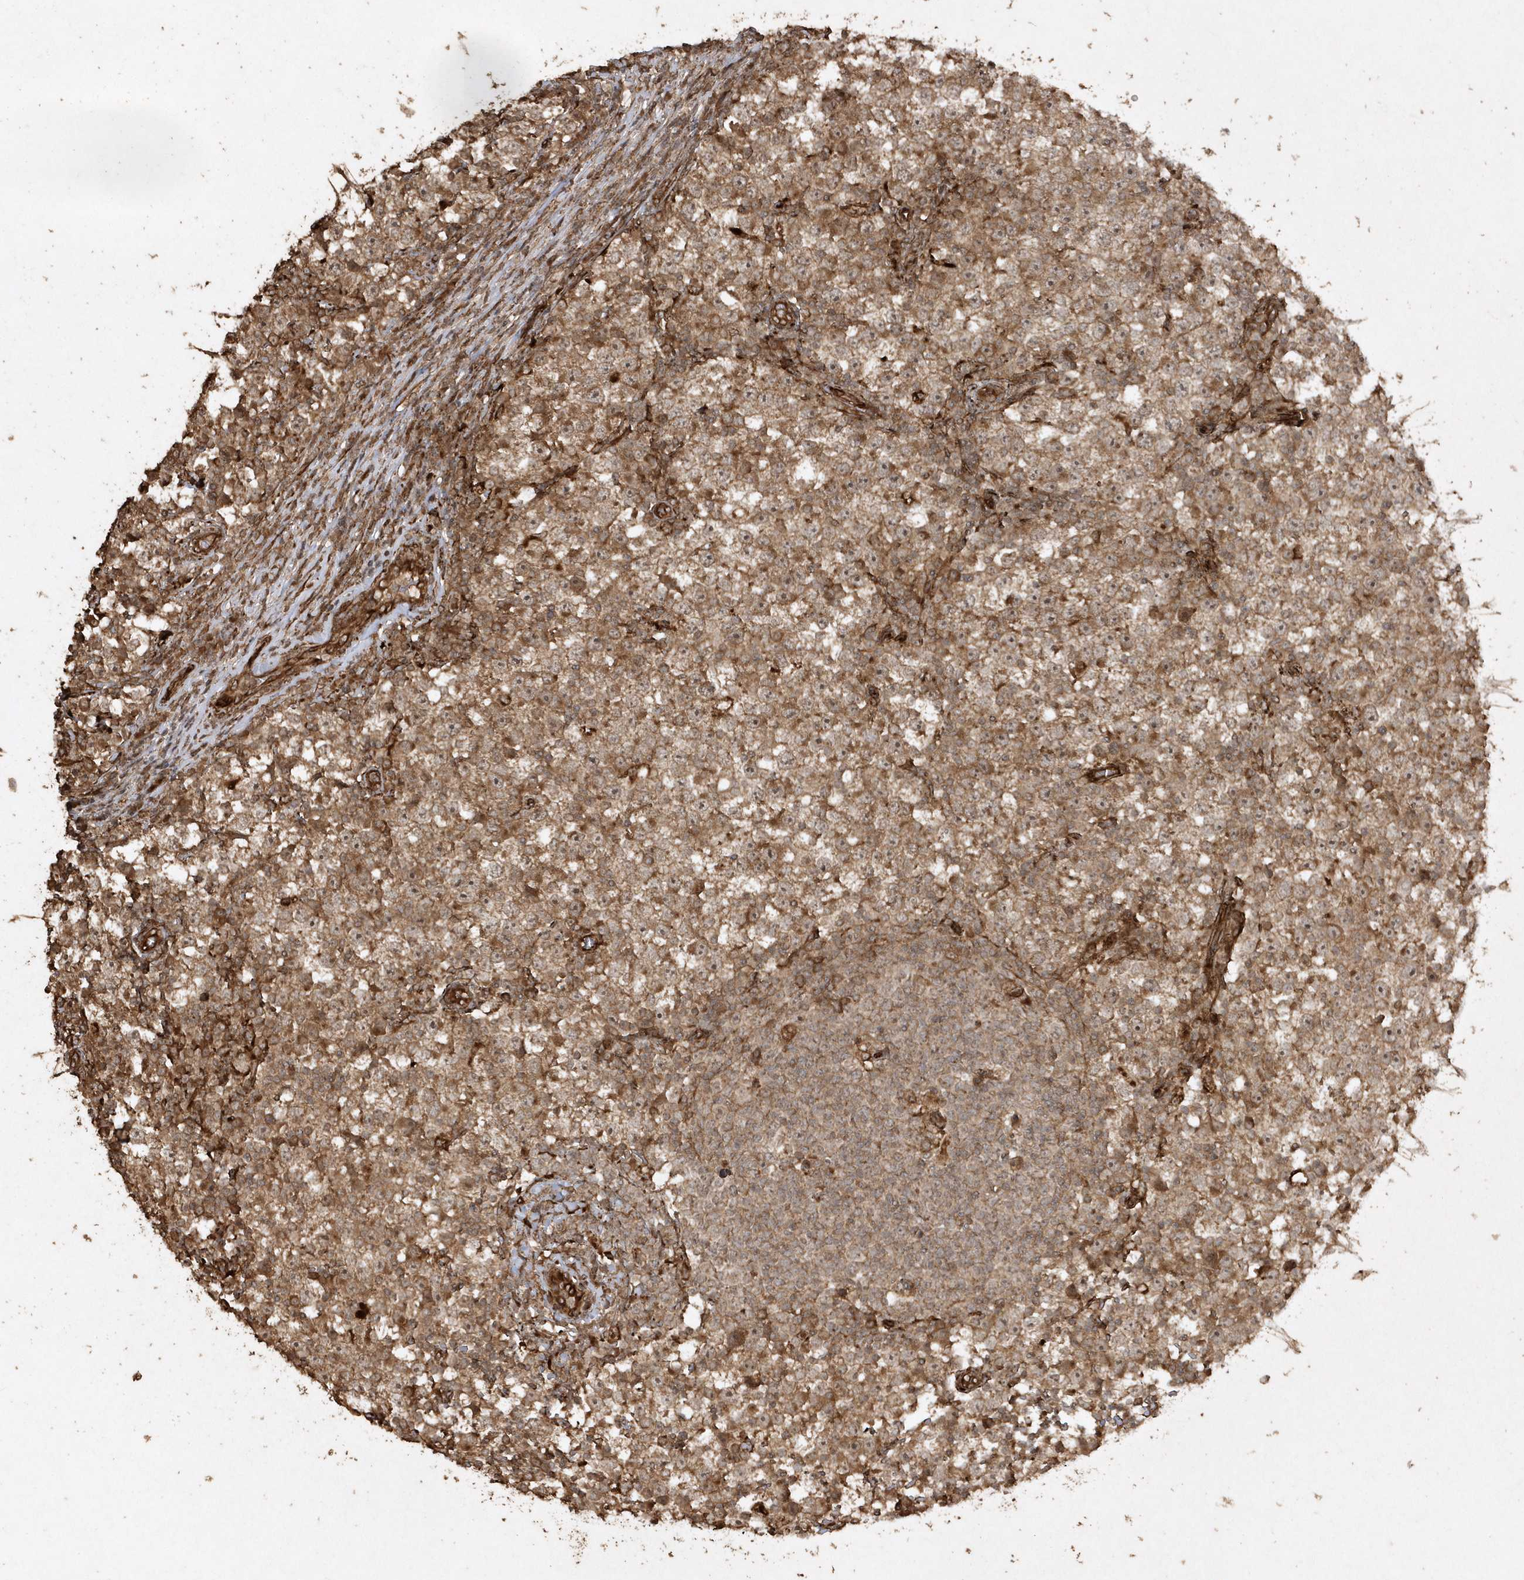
{"staining": {"intensity": "moderate", "quantity": ">75%", "location": "cytoplasmic/membranous"}, "tissue": "testis cancer", "cell_type": "Tumor cells", "image_type": "cancer", "snomed": [{"axis": "morphology", "description": "Seminoma, NOS"}, {"axis": "topography", "description": "Testis"}], "caption": "IHC of human testis seminoma shows medium levels of moderate cytoplasmic/membranous positivity in approximately >75% of tumor cells.", "gene": "AVPI1", "patient": {"sex": "male", "age": 65}}